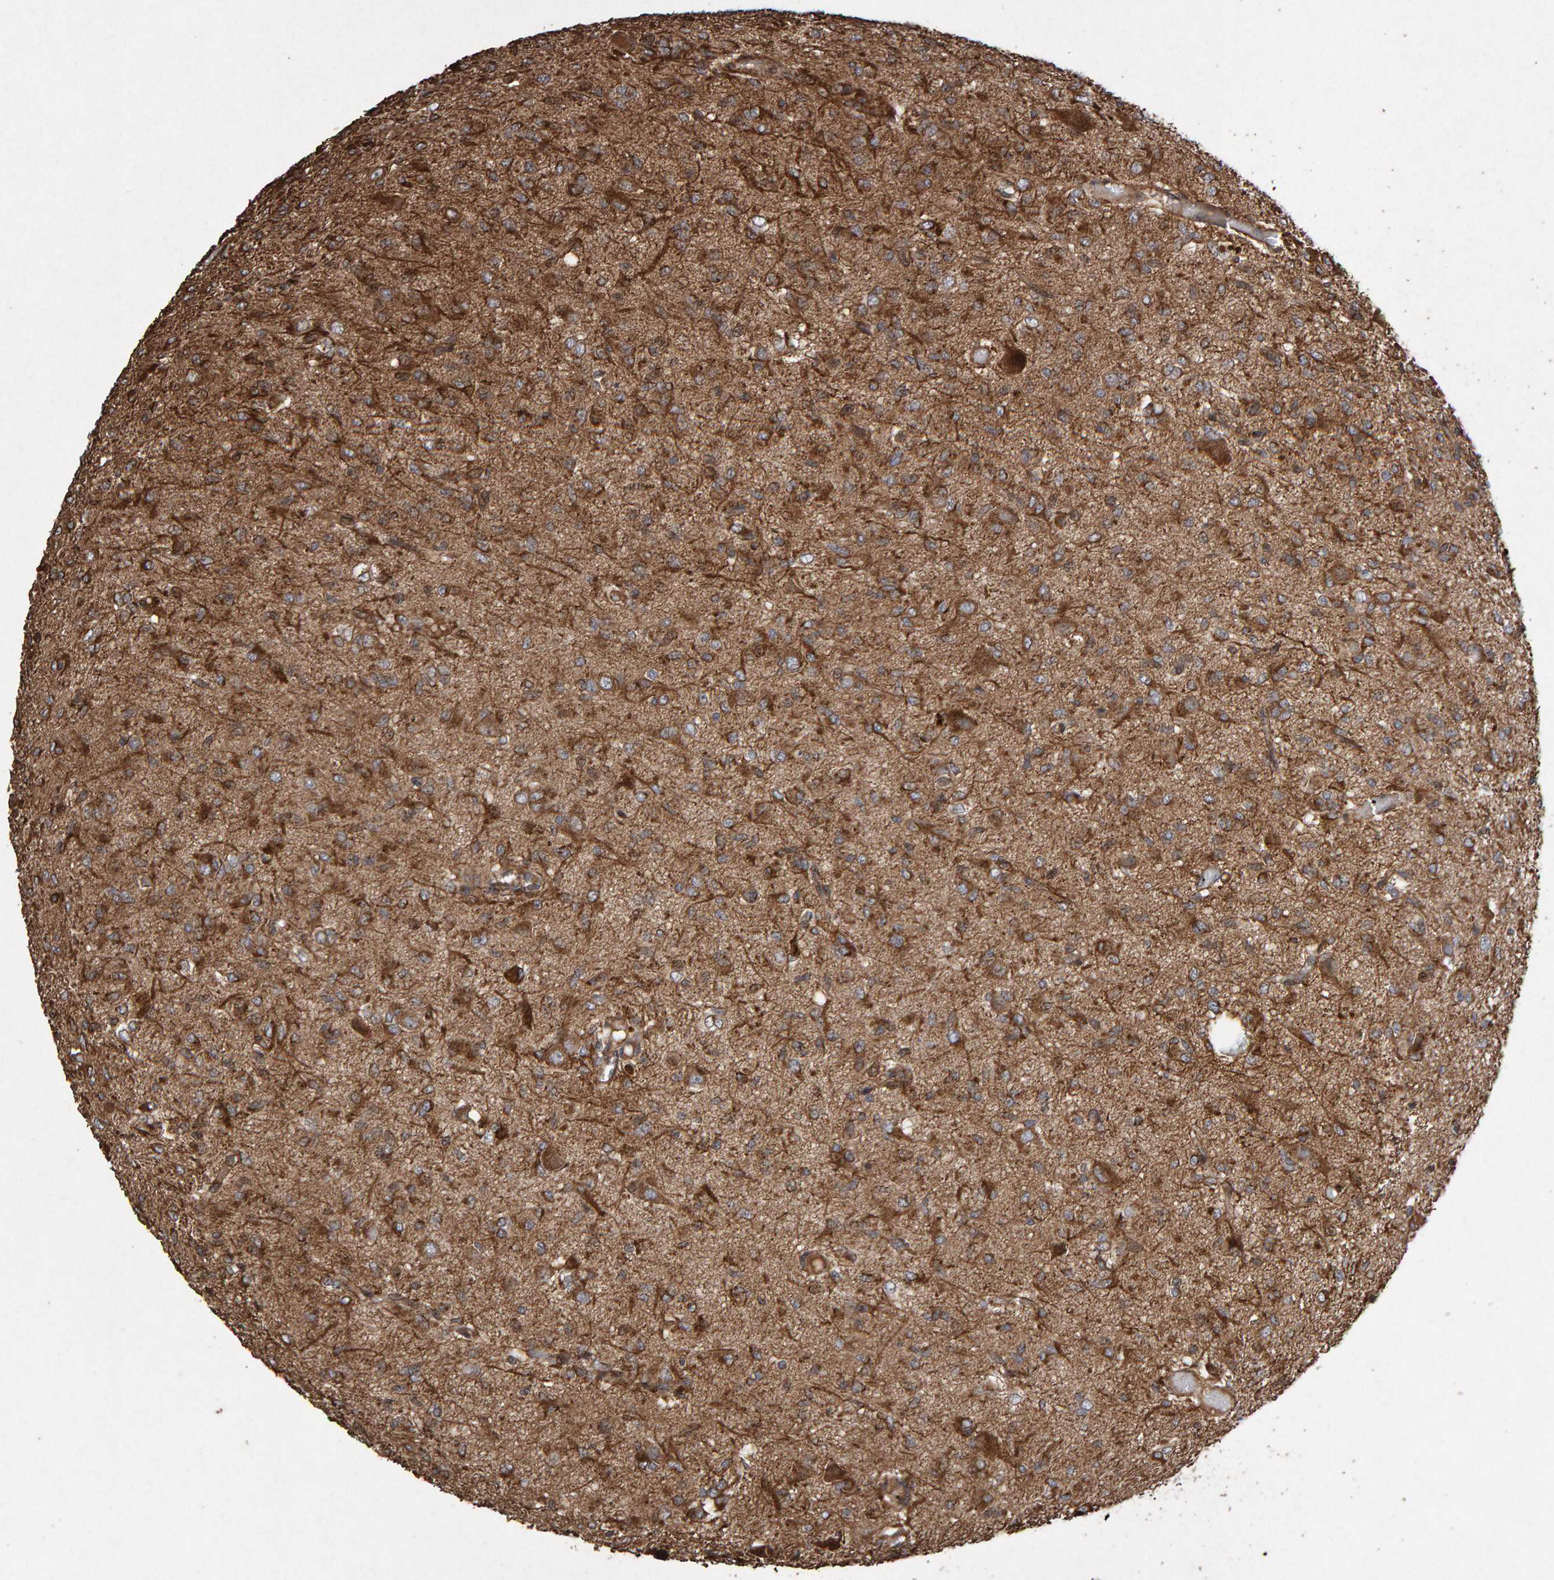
{"staining": {"intensity": "moderate", "quantity": ">75%", "location": "cytoplasmic/membranous"}, "tissue": "glioma", "cell_type": "Tumor cells", "image_type": "cancer", "snomed": [{"axis": "morphology", "description": "Glioma, malignant, High grade"}, {"axis": "topography", "description": "Brain"}], "caption": "Immunohistochemistry (DAB (3,3'-diaminobenzidine)) staining of human glioma demonstrates moderate cytoplasmic/membranous protein positivity in about >75% of tumor cells.", "gene": "OSBP2", "patient": {"sex": "female", "age": 59}}